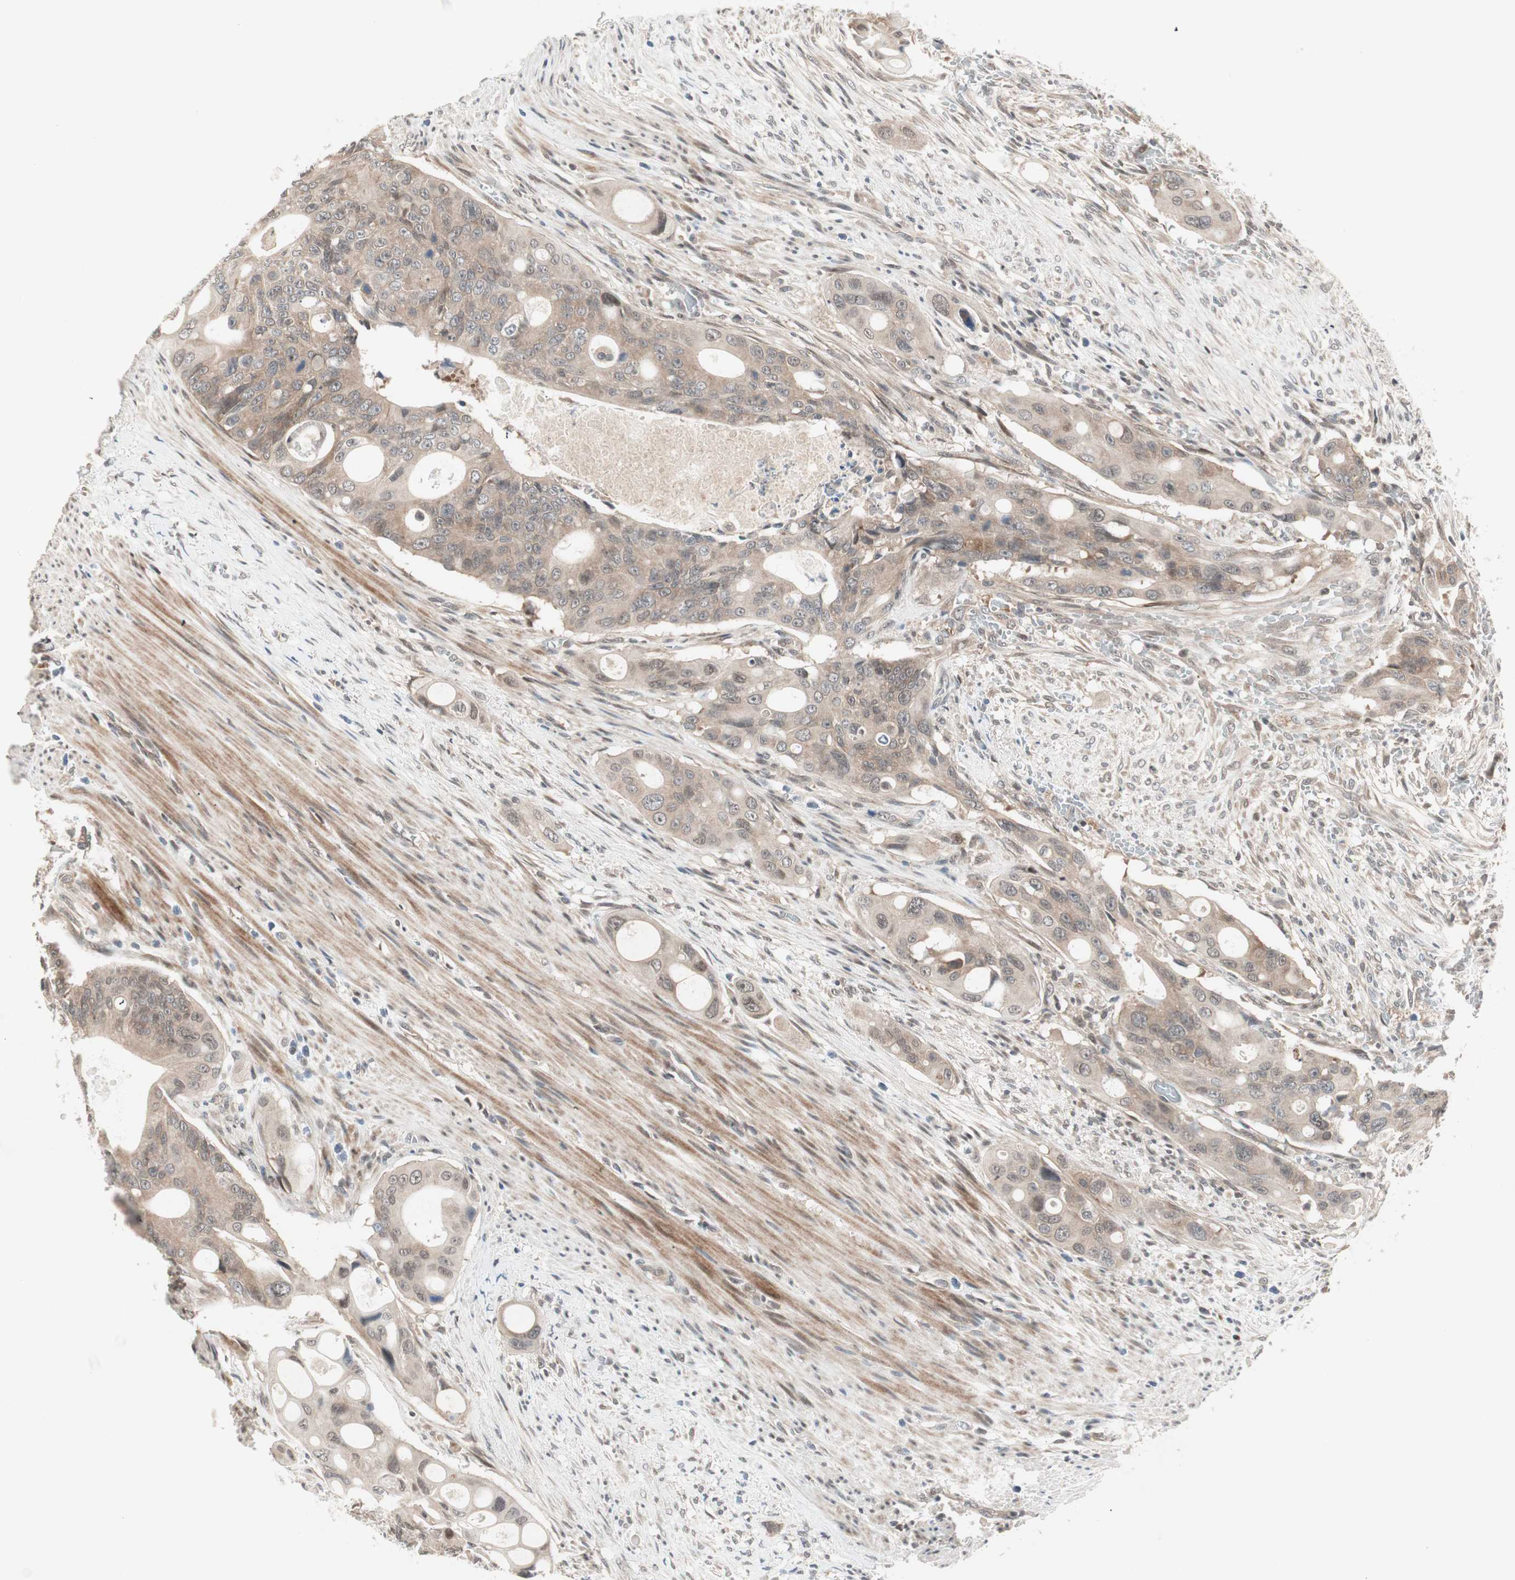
{"staining": {"intensity": "weak", "quantity": ">75%", "location": "cytoplasmic/membranous"}, "tissue": "colorectal cancer", "cell_type": "Tumor cells", "image_type": "cancer", "snomed": [{"axis": "morphology", "description": "Adenocarcinoma, NOS"}, {"axis": "topography", "description": "Colon"}], "caption": "Immunohistochemistry of adenocarcinoma (colorectal) demonstrates low levels of weak cytoplasmic/membranous positivity in approximately >75% of tumor cells.", "gene": "PGBD1", "patient": {"sex": "female", "age": 57}}